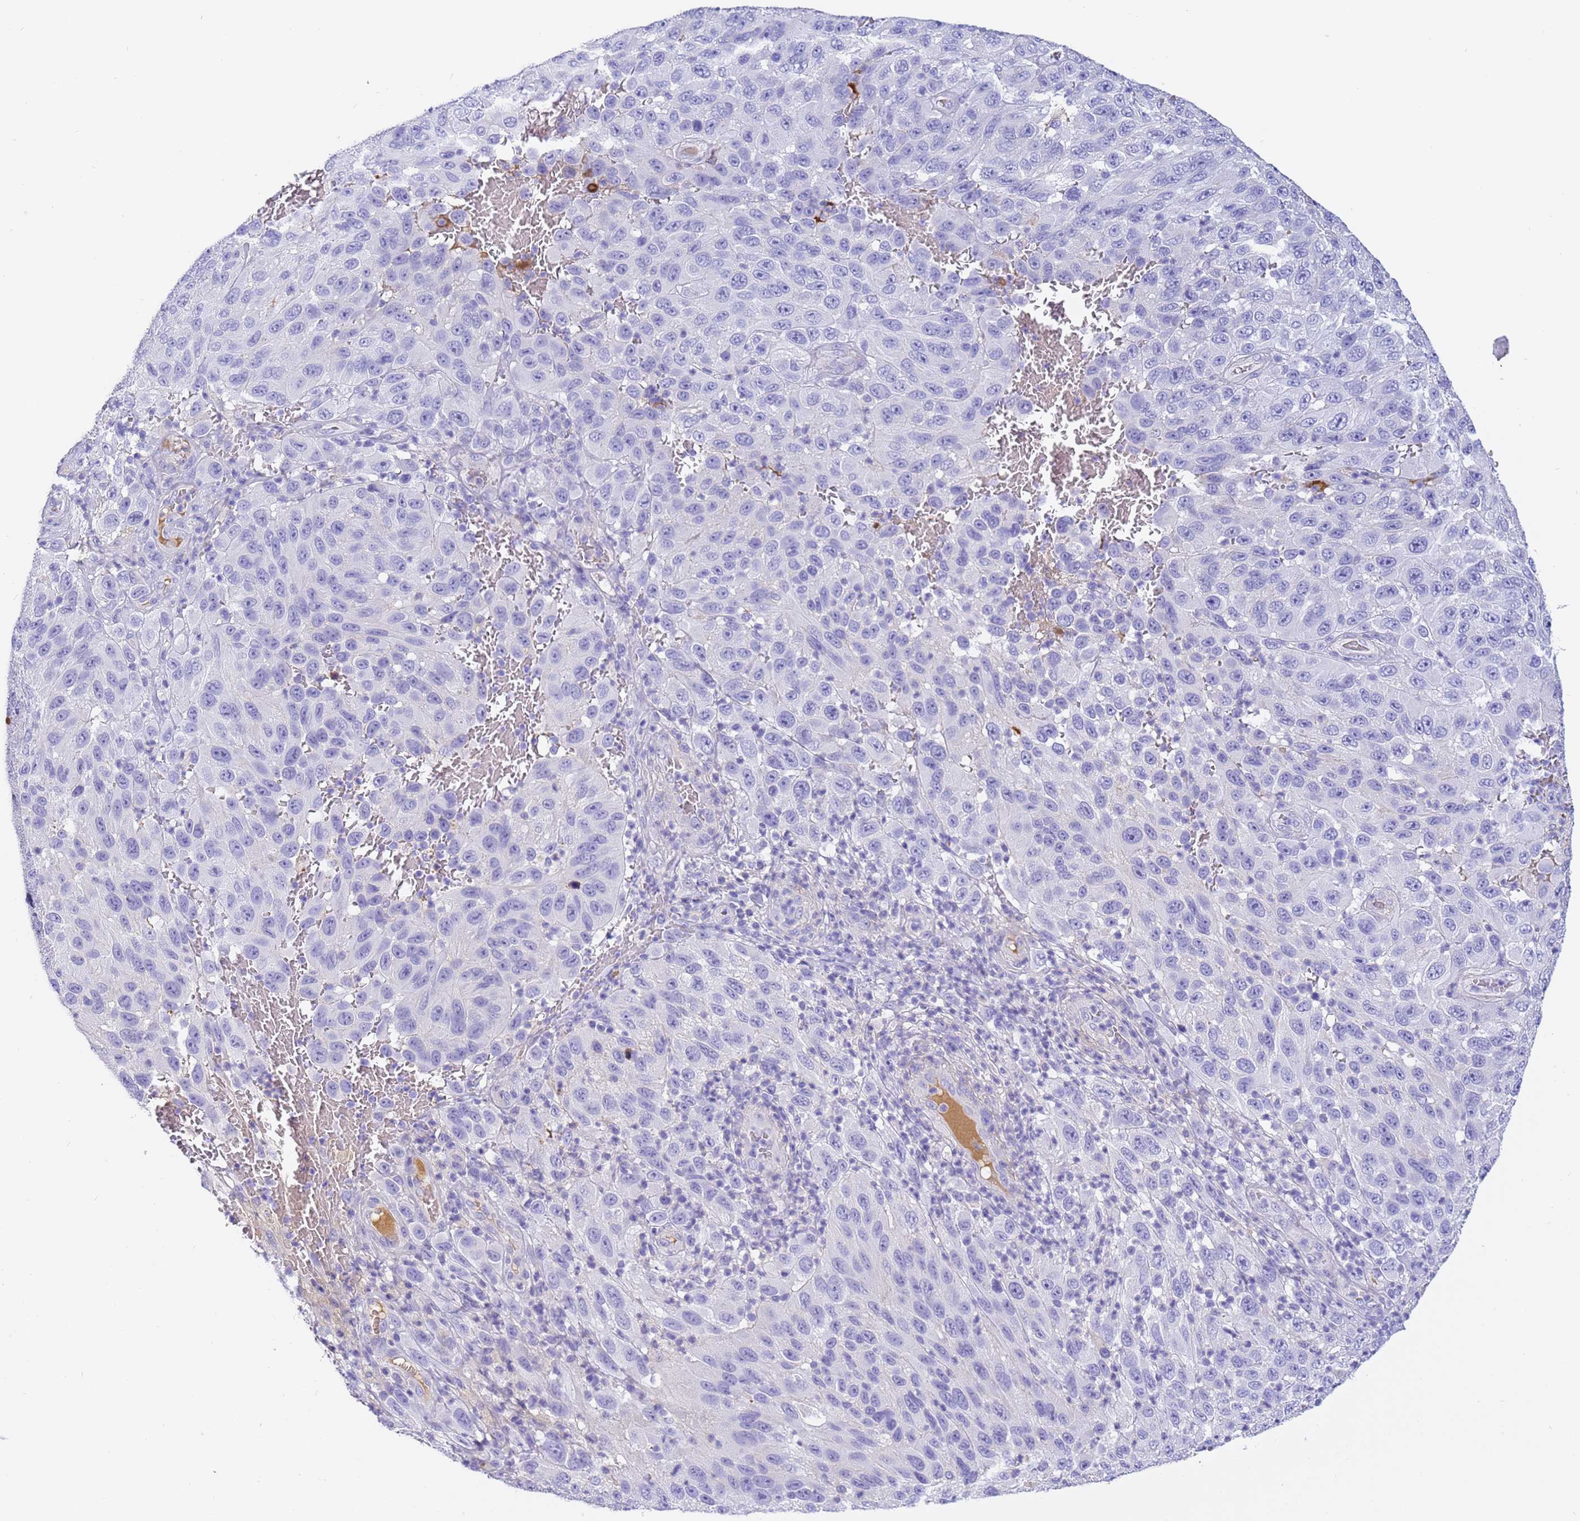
{"staining": {"intensity": "negative", "quantity": "none", "location": "none"}, "tissue": "melanoma", "cell_type": "Tumor cells", "image_type": "cancer", "snomed": [{"axis": "morphology", "description": "Normal tissue, NOS"}, {"axis": "morphology", "description": "Malignant melanoma, NOS"}, {"axis": "topography", "description": "Skin"}], "caption": "This is an IHC image of human melanoma. There is no positivity in tumor cells.", "gene": "CFHR2", "patient": {"sex": "female", "age": 96}}